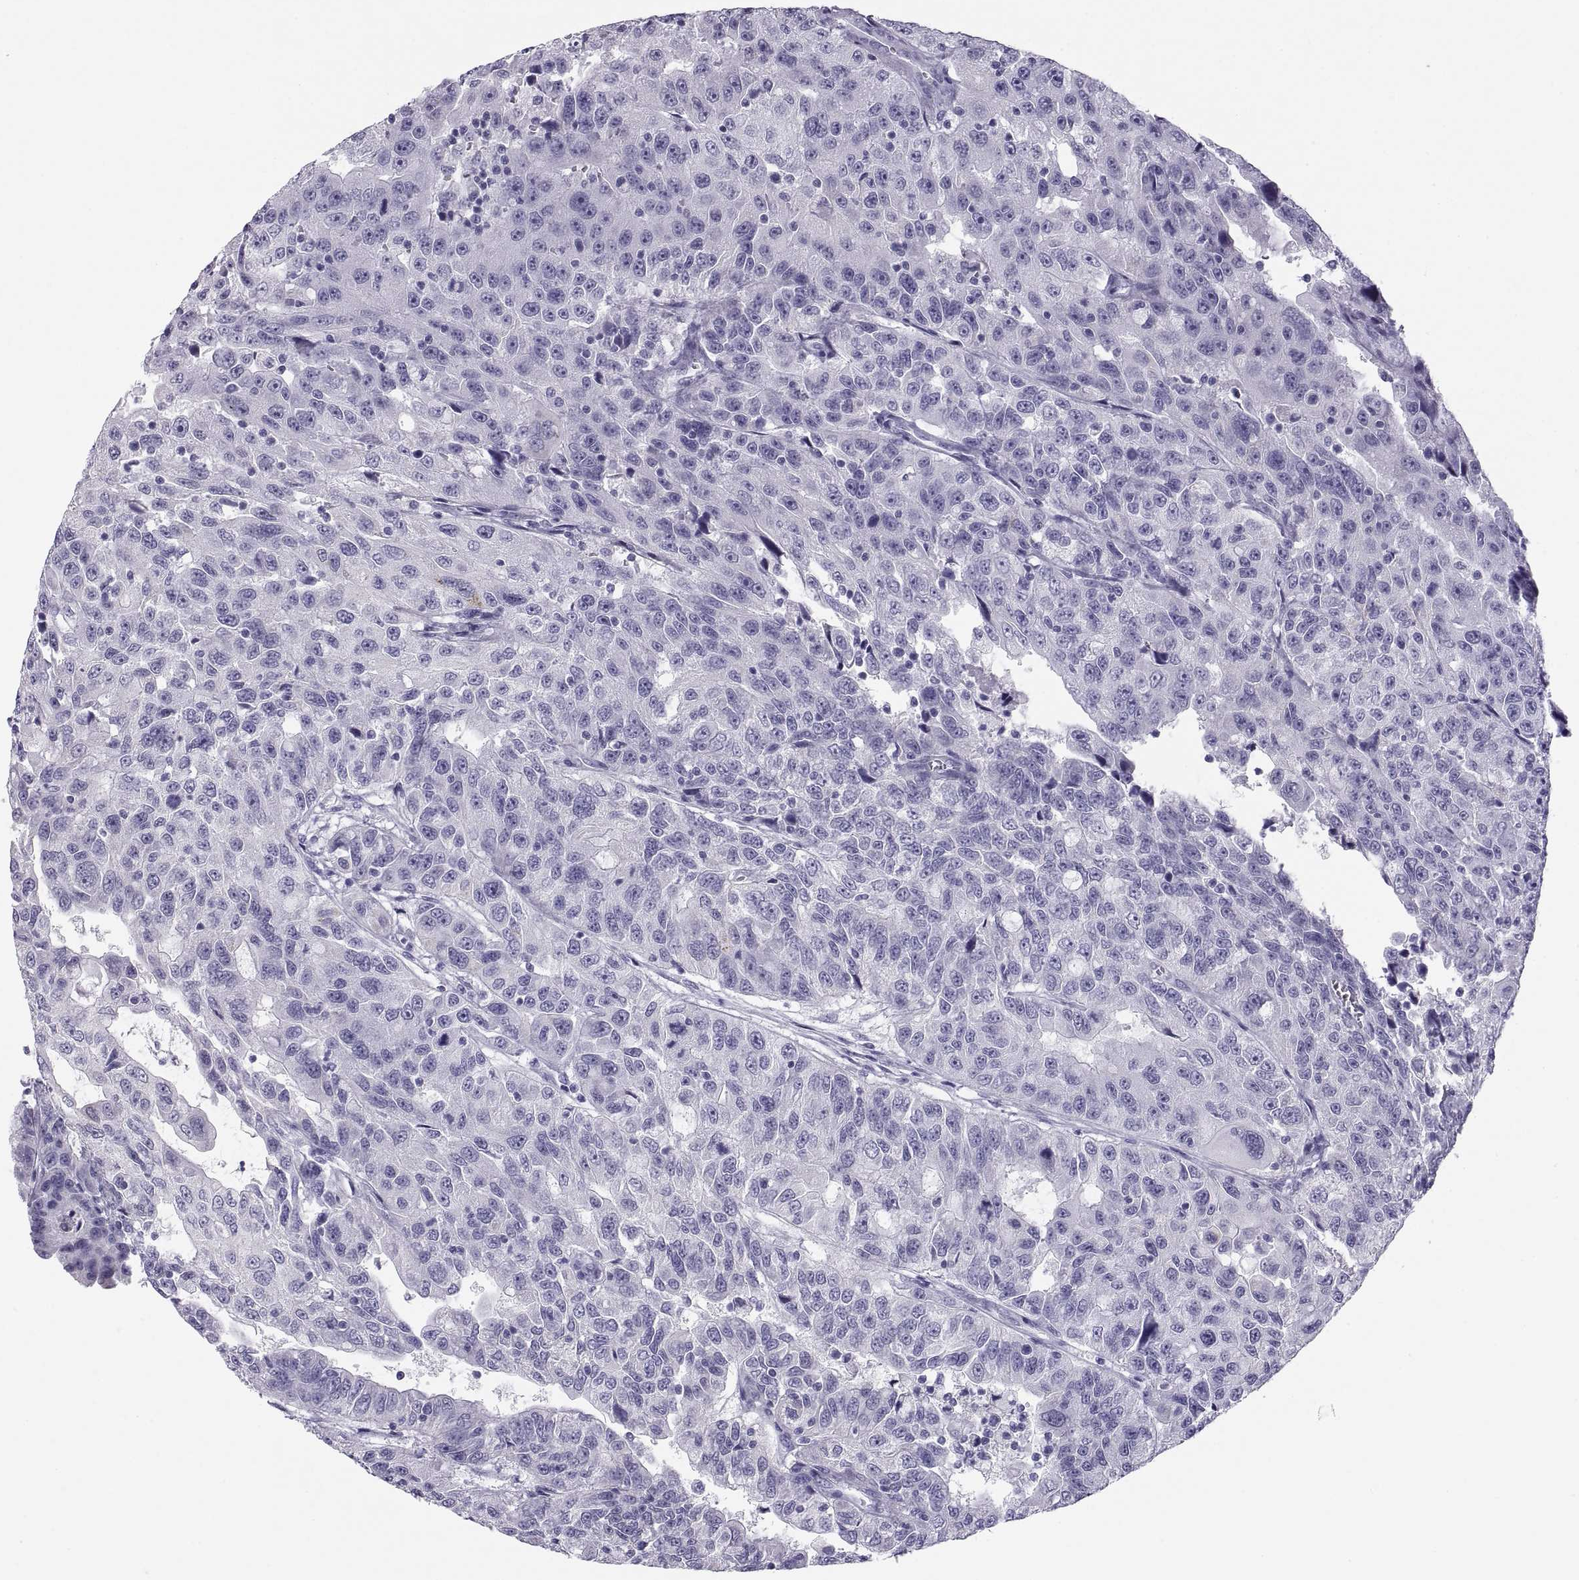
{"staining": {"intensity": "negative", "quantity": "none", "location": "none"}, "tissue": "urothelial cancer", "cell_type": "Tumor cells", "image_type": "cancer", "snomed": [{"axis": "morphology", "description": "Urothelial carcinoma, NOS"}, {"axis": "morphology", "description": "Urothelial carcinoma, High grade"}, {"axis": "topography", "description": "Urinary bladder"}], "caption": "A micrograph of transitional cell carcinoma stained for a protein exhibits no brown staining in tumor cells.", "gene": "PAX2", "patient": {"sex": "female", "age": 73}}